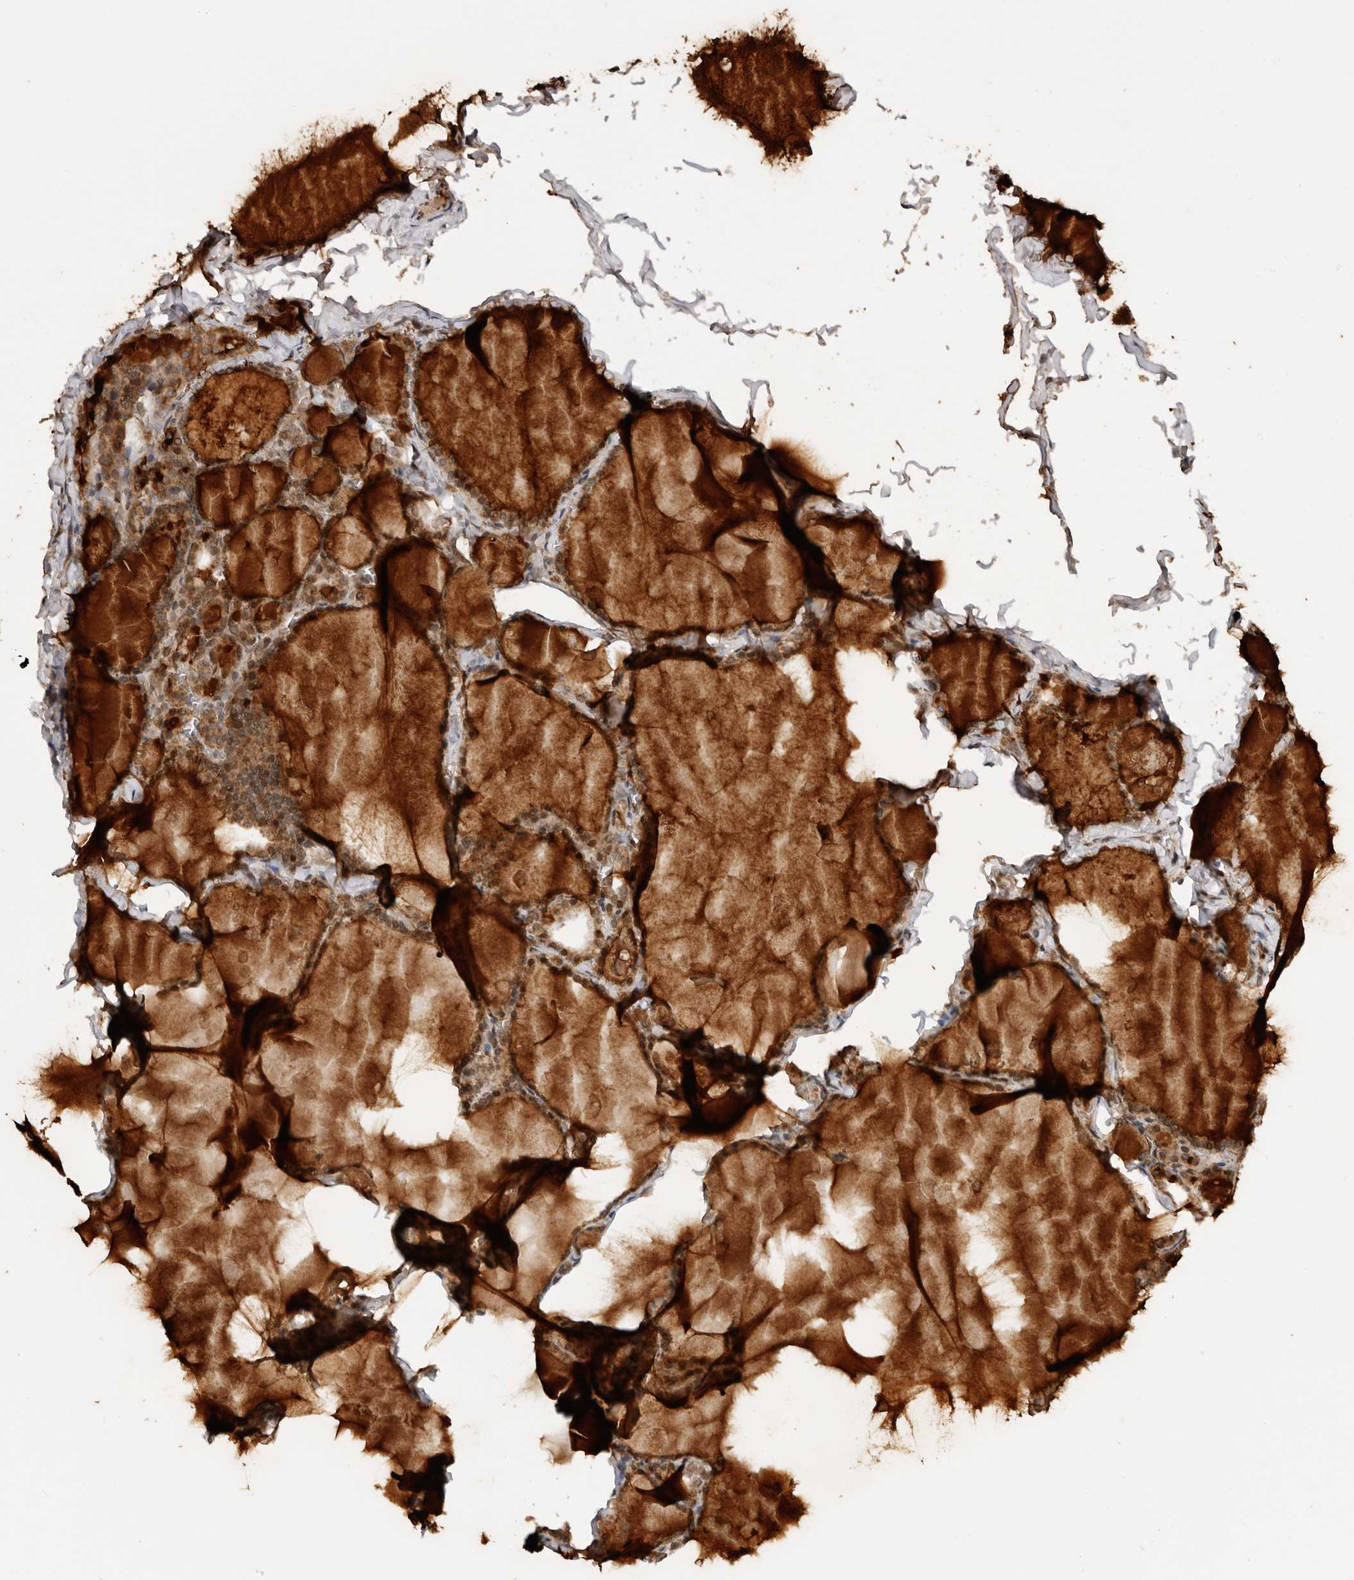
{"staining": {"intensity": "strong", "quantity": ">75%", "location": "cytoplasmic/membranous,nuclear"}, "tissue": "thyroid gland", "cell_type": "Glandular cells", "image_type": "normal", "snomed": [{"axis": "morphology", "description": "Normal tissue, NOS"}, {"axis": "topography", "description": "Thyroid gland"}], "caption": "IHC histopathology image of normal thyroid gland stained for a protein (brown), which demonstrates high levels of strong cytoplasmic/membranous,nuclear expression in approximately >75% of glandular cells.", "gene": "TARS2", "patient": {"sex": "male", "age": 56}}